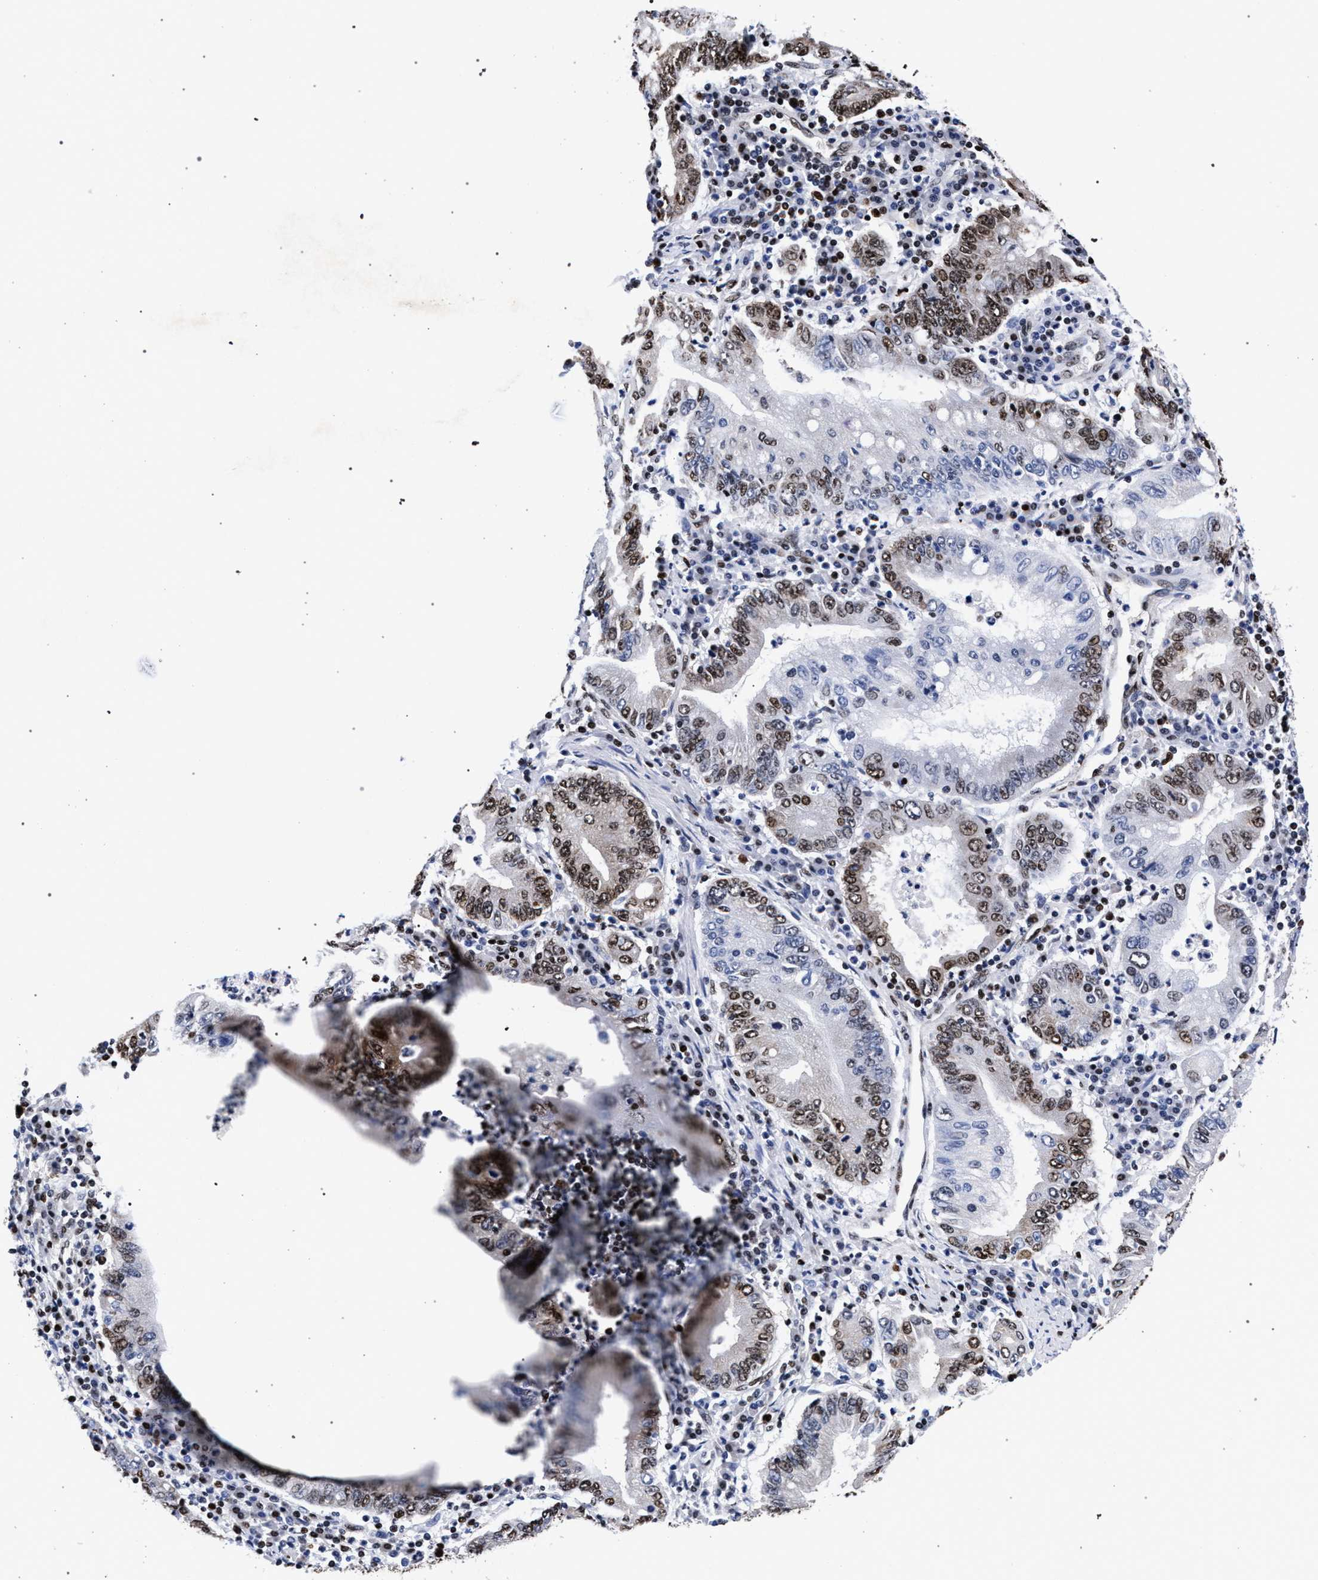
{"staining": {"intensity": "moderate", "quantity": "25%-75%", "location": "nuclear"}, "tissue": "stomach cancer", "cell_type": "Tumor cells", "image_type": "cancer", "snomed": [{"axis": "morphology", "description": "Normal tissue, NOS"}, {"axis": "morphology", "description": "Adenocarcinoma, NOS"}, {"axis": "topography", "description": "Esophagus"}, {"axis": "topography", "description": "Stomach, upper"}, {"axis": "topography", "description": "Peripheral nerve tissue"}], "caption": "Human stomach adenocarcinoma stained for a protein (brown) shows moderate nuclear positive positivity in approximately 25%-75% of tumor cells.", "gene": "HNRNPA1", "patient": {"sex": "male", "age": 62}}